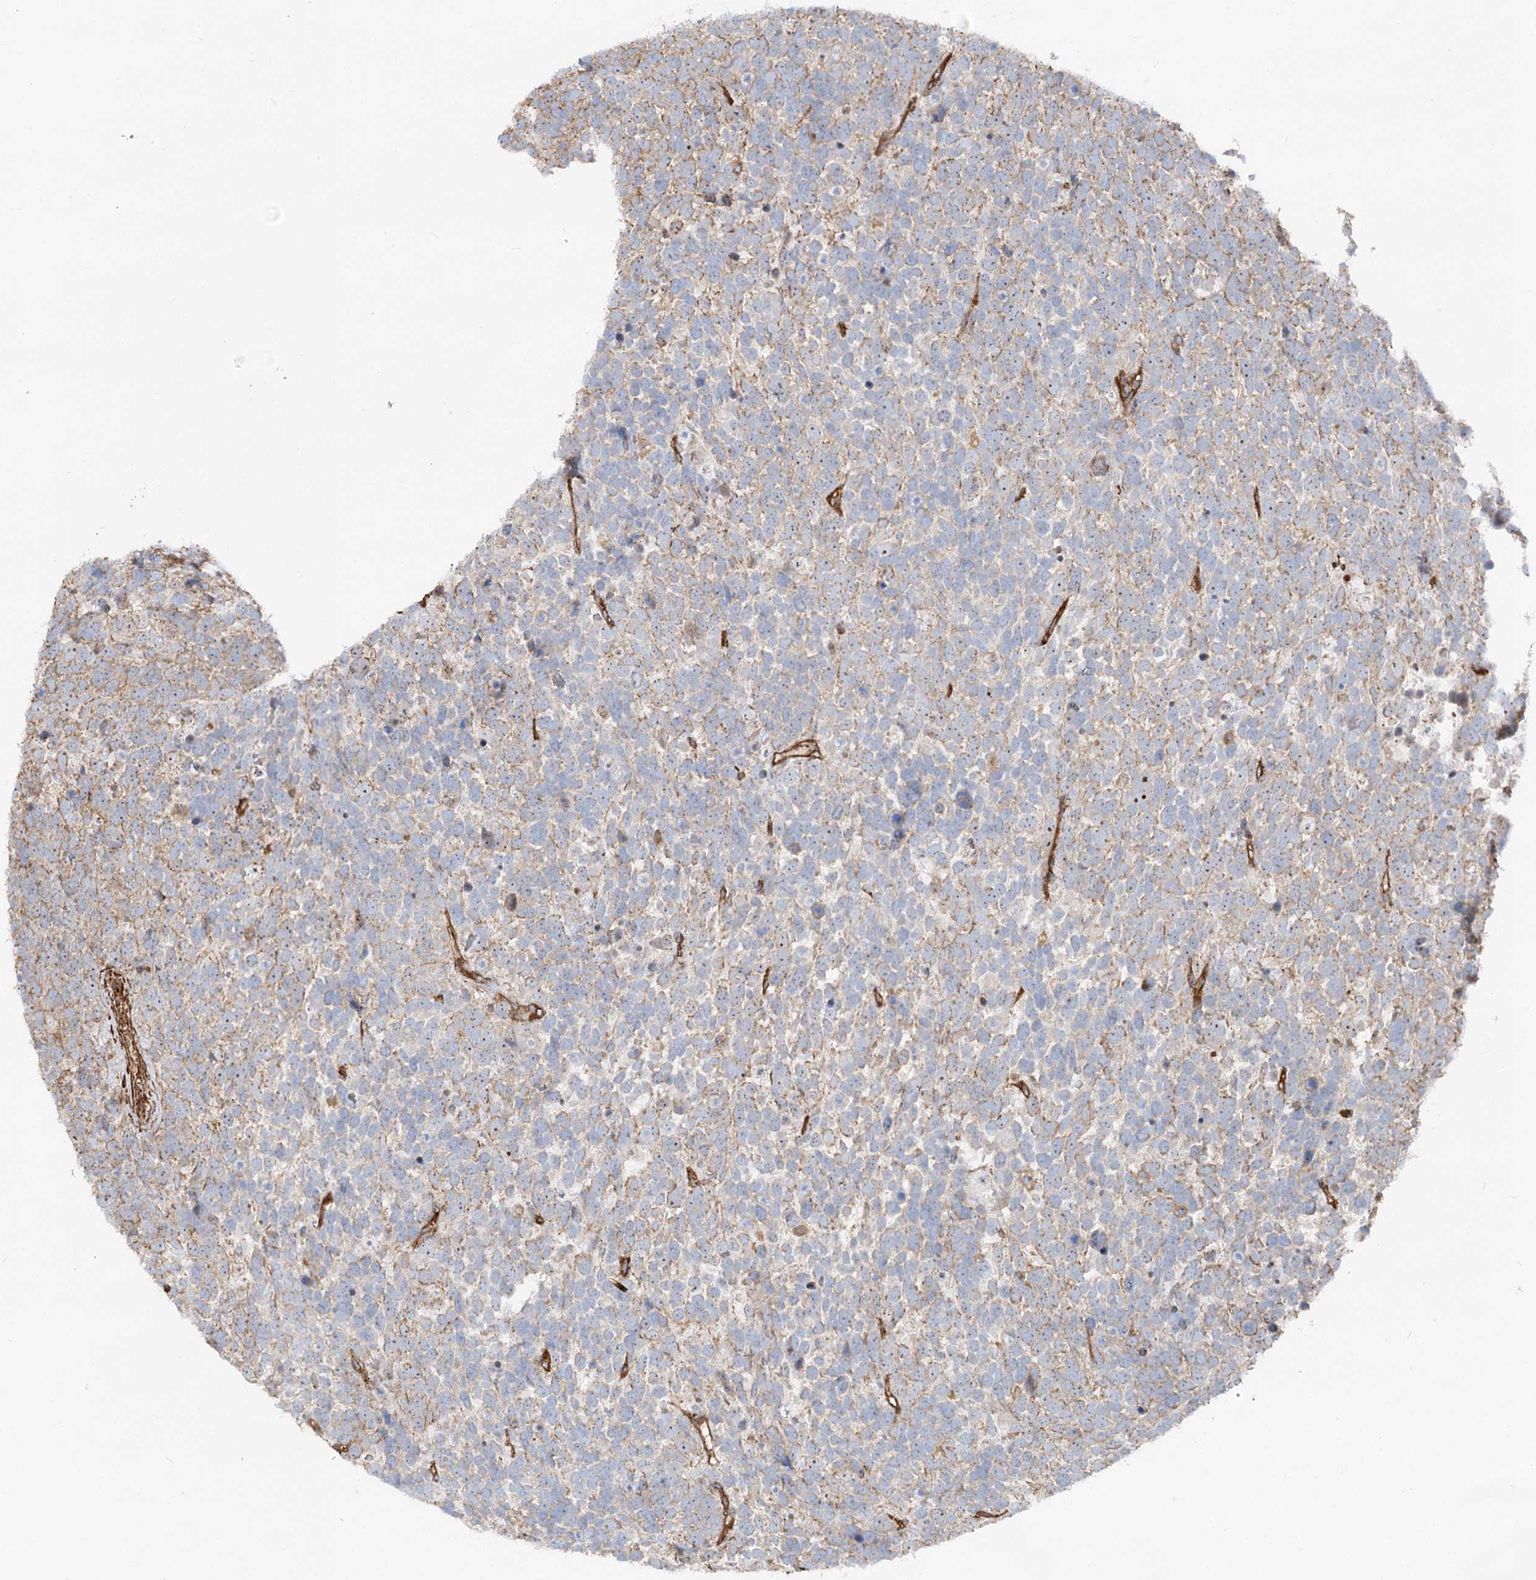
{"staining": {"intensity": "negative", "quantity": "none", "location": "none"}, "tissue": "urothelial cancer", "cell_type": "Tumor cells", "image_type": "cancer", "snomed": [{"axis": "morphology", "description": "Urothelial carcinoma, High grade"}, {"axis": "topography", "description": "Urinary bladder"}], "caption": "Immunohistochemical staining of human urothelial cancer reveals no significant staining in tumor cells. (DAB immunohistochemistry (IHC), high magnification).", "gene": "WDR36", "patient": {"sex": "female", "age": 82}}